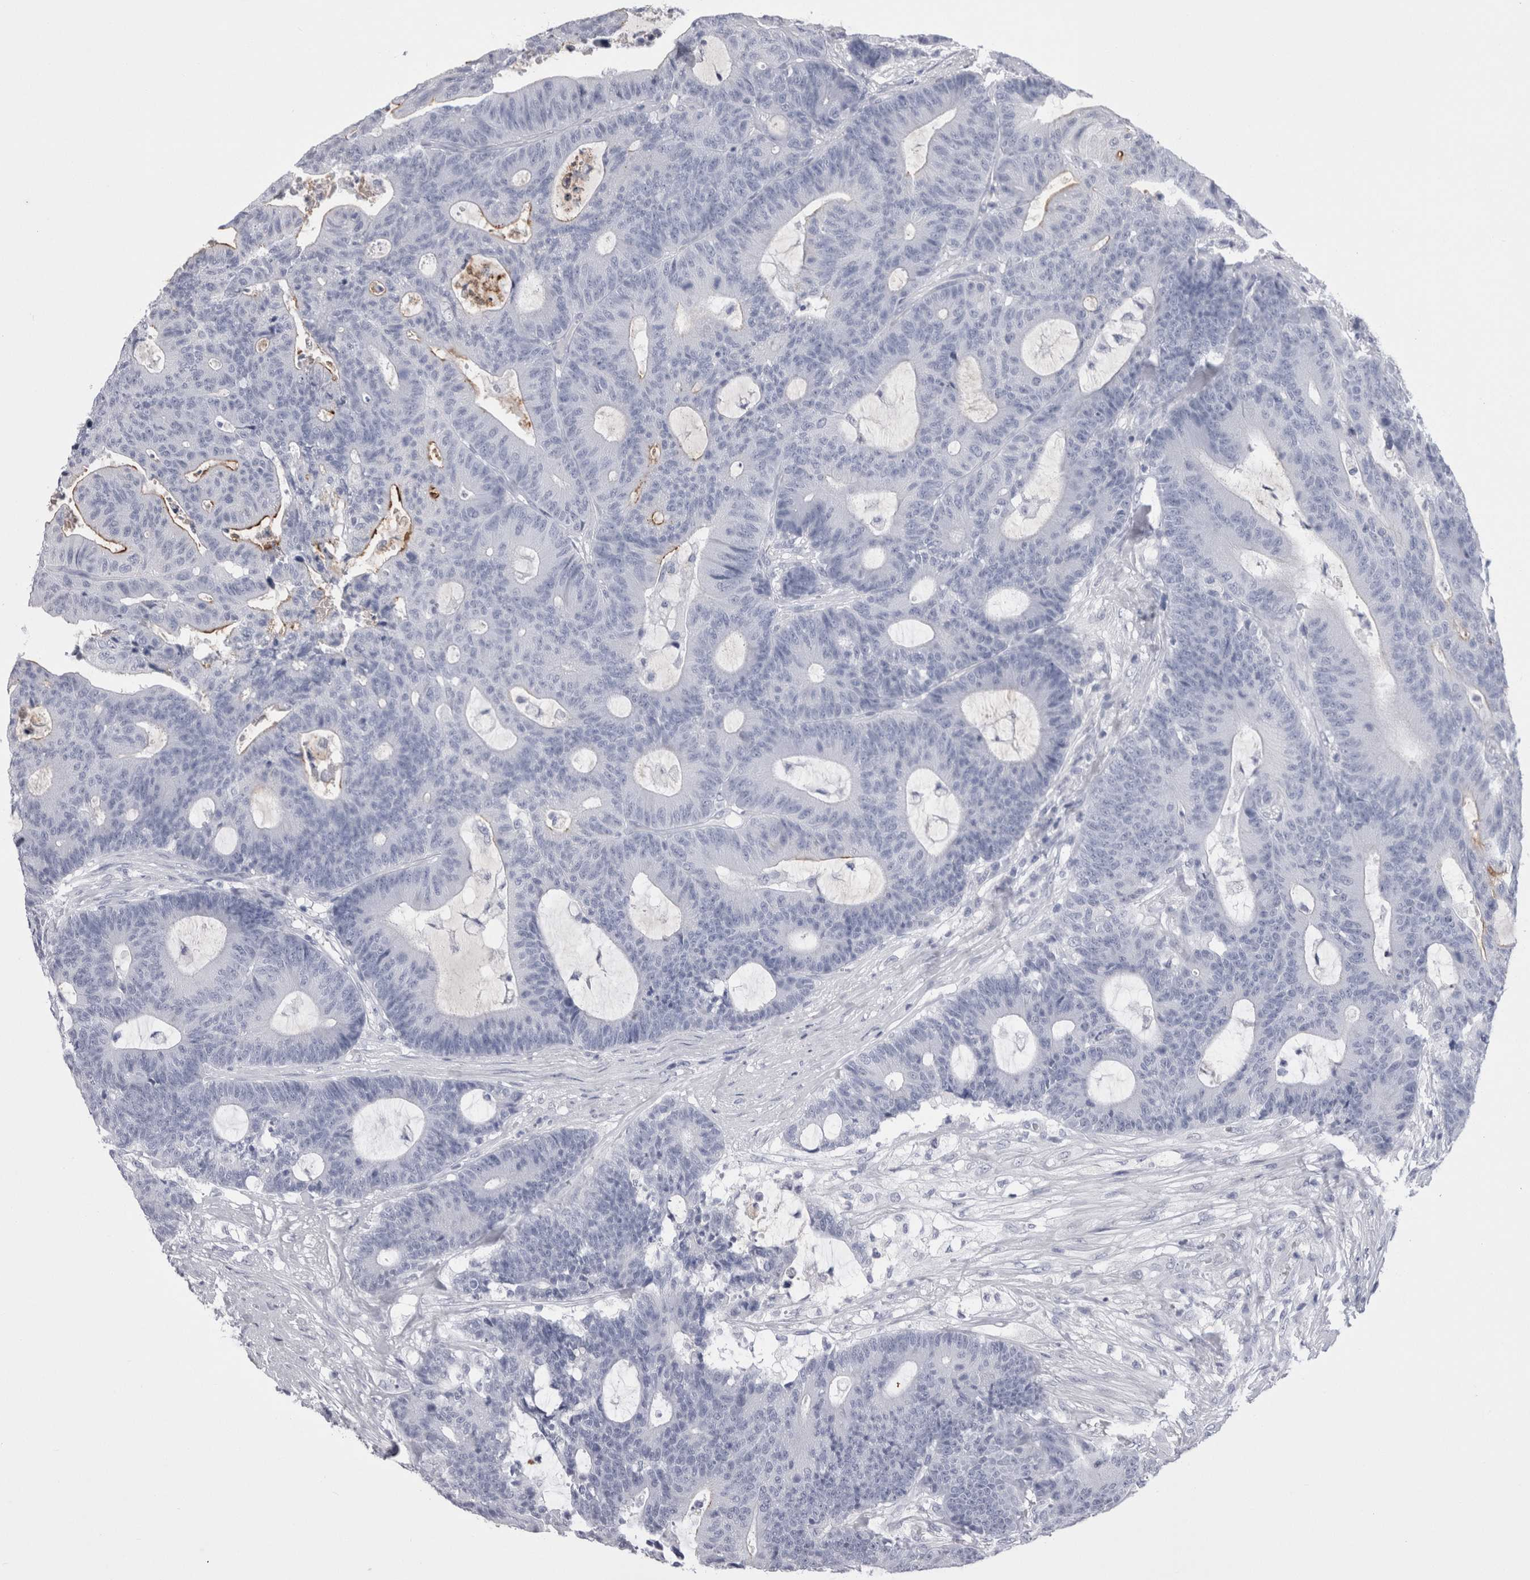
{"staining": {"intensity": "moderate", "quantity": "<25%", "location": "cytoplasmic/membranous"}, "tissue": "colorectal cancer", "cell_type": "Tumor cells", "image_type": "cancer", "snomed": [{"axis": "morphology", "description": "Adenocarcinoma, NOS"}, {"axis": "topography", "description": "Colon"}], "caption": "Colorectal cancer (adenocarcinoma) stained with a brown dye exhibits moderate cytoplasmic/membranous positive staining in approximately <25% of tumor cells.", "gene": "CDHR5", "patient": {"sex": "female", "age": 84}}